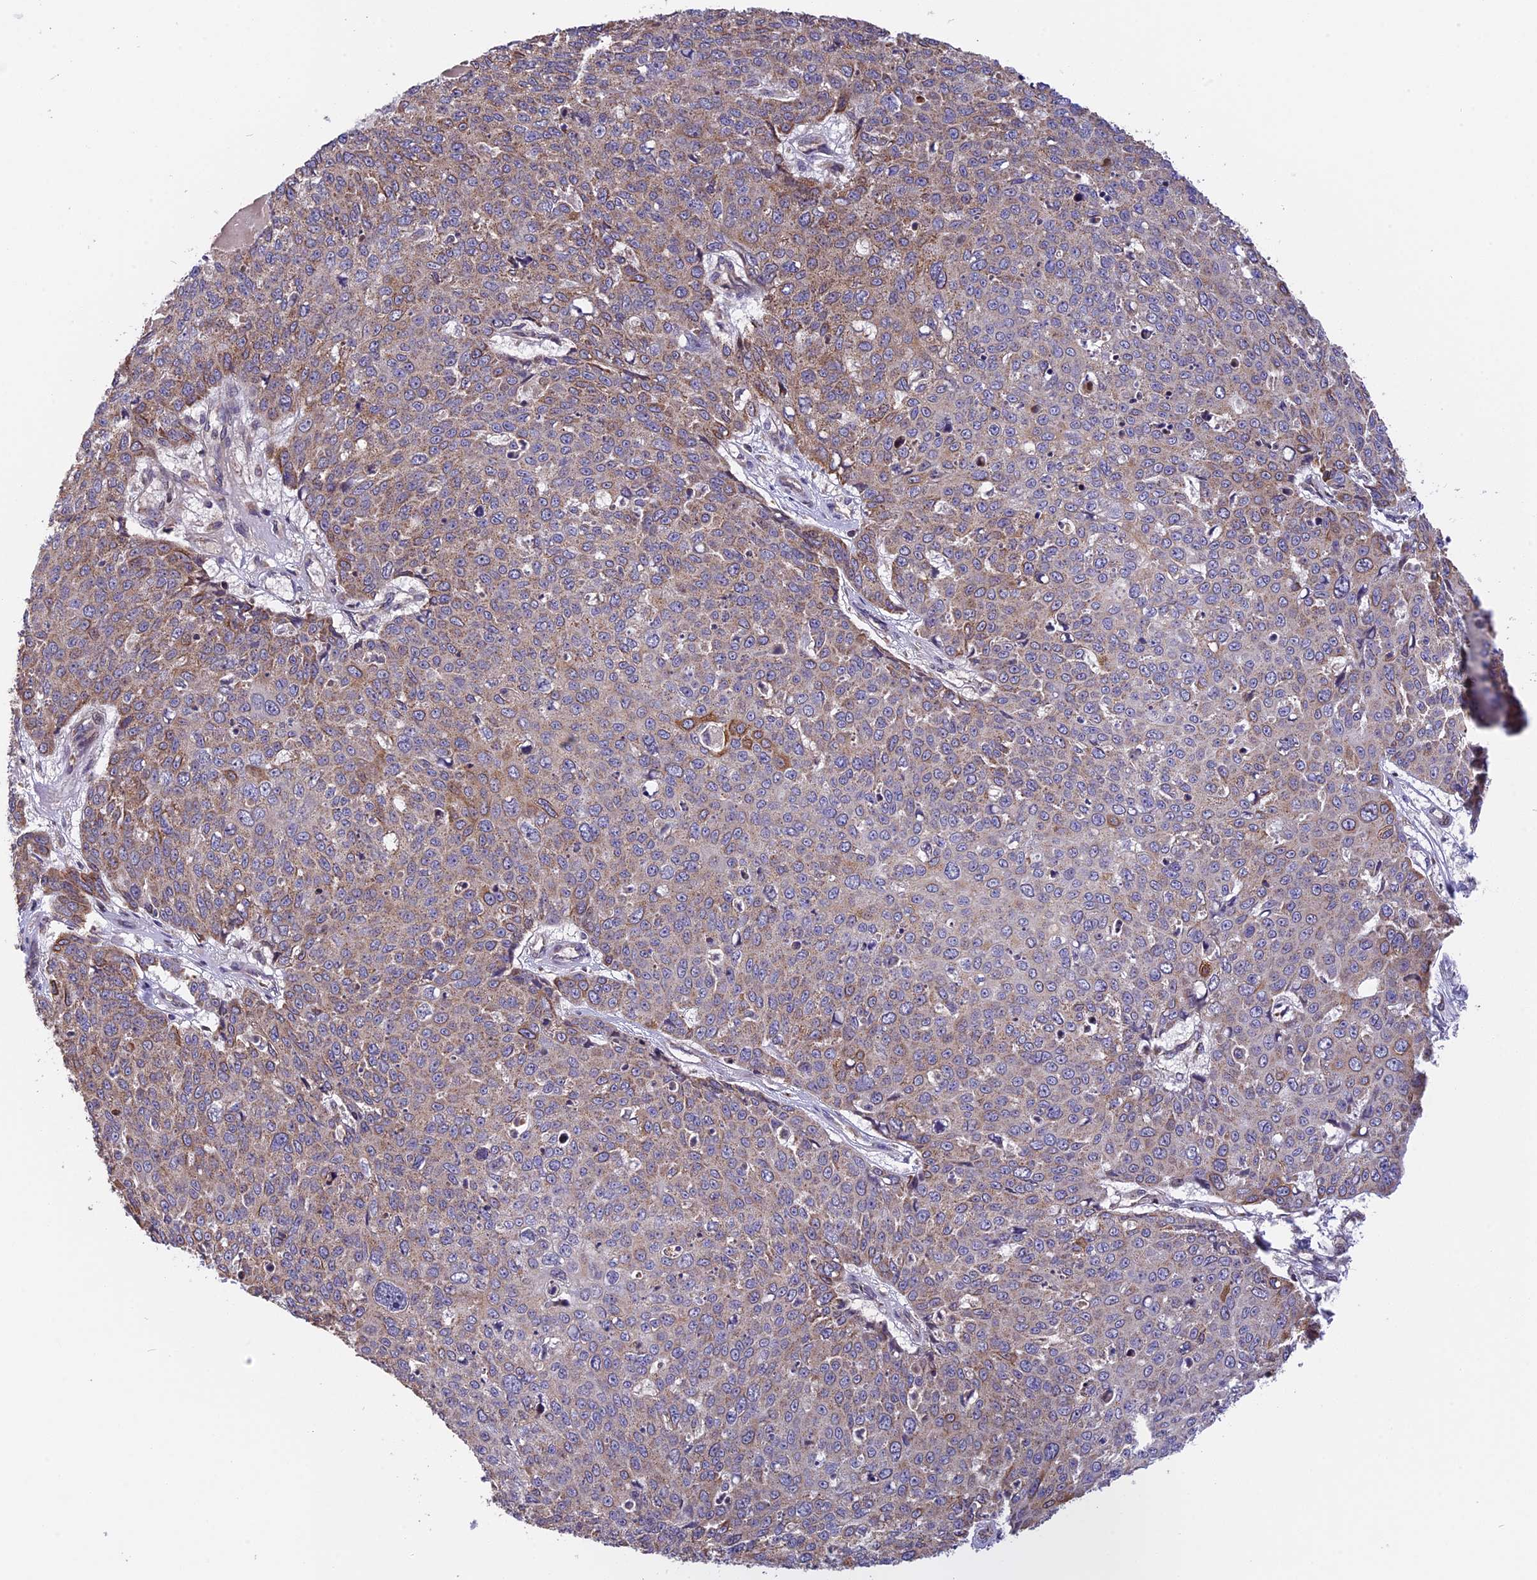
{"staining": {"intensity": "moderate", "quantity": "<25%", "location": "cytoplasmic/membranous"}, "tissue": "skin cancer", "cell_type": "Tumor cells", "image_type": "cancer", "snomed": [{"axis": "morphology", "description": "Squamous cell carcinoma, NOS"}, {"axis": "topography", "description": "Skin"}], "caption": "Protein staining exhibits moderate cytoplasmic/membranous positivity in about <25% of tumor cells in skin cancer (squamous cell carcinoma). The protein of interest is stained brown, and the nuclei are stained in blue (DAB (3,3'-diaminobenzidine) IHC with brightfield microscopy, high magnification).", "gene": "RERGL", "patient": {"sex": "male", "age": 71}}